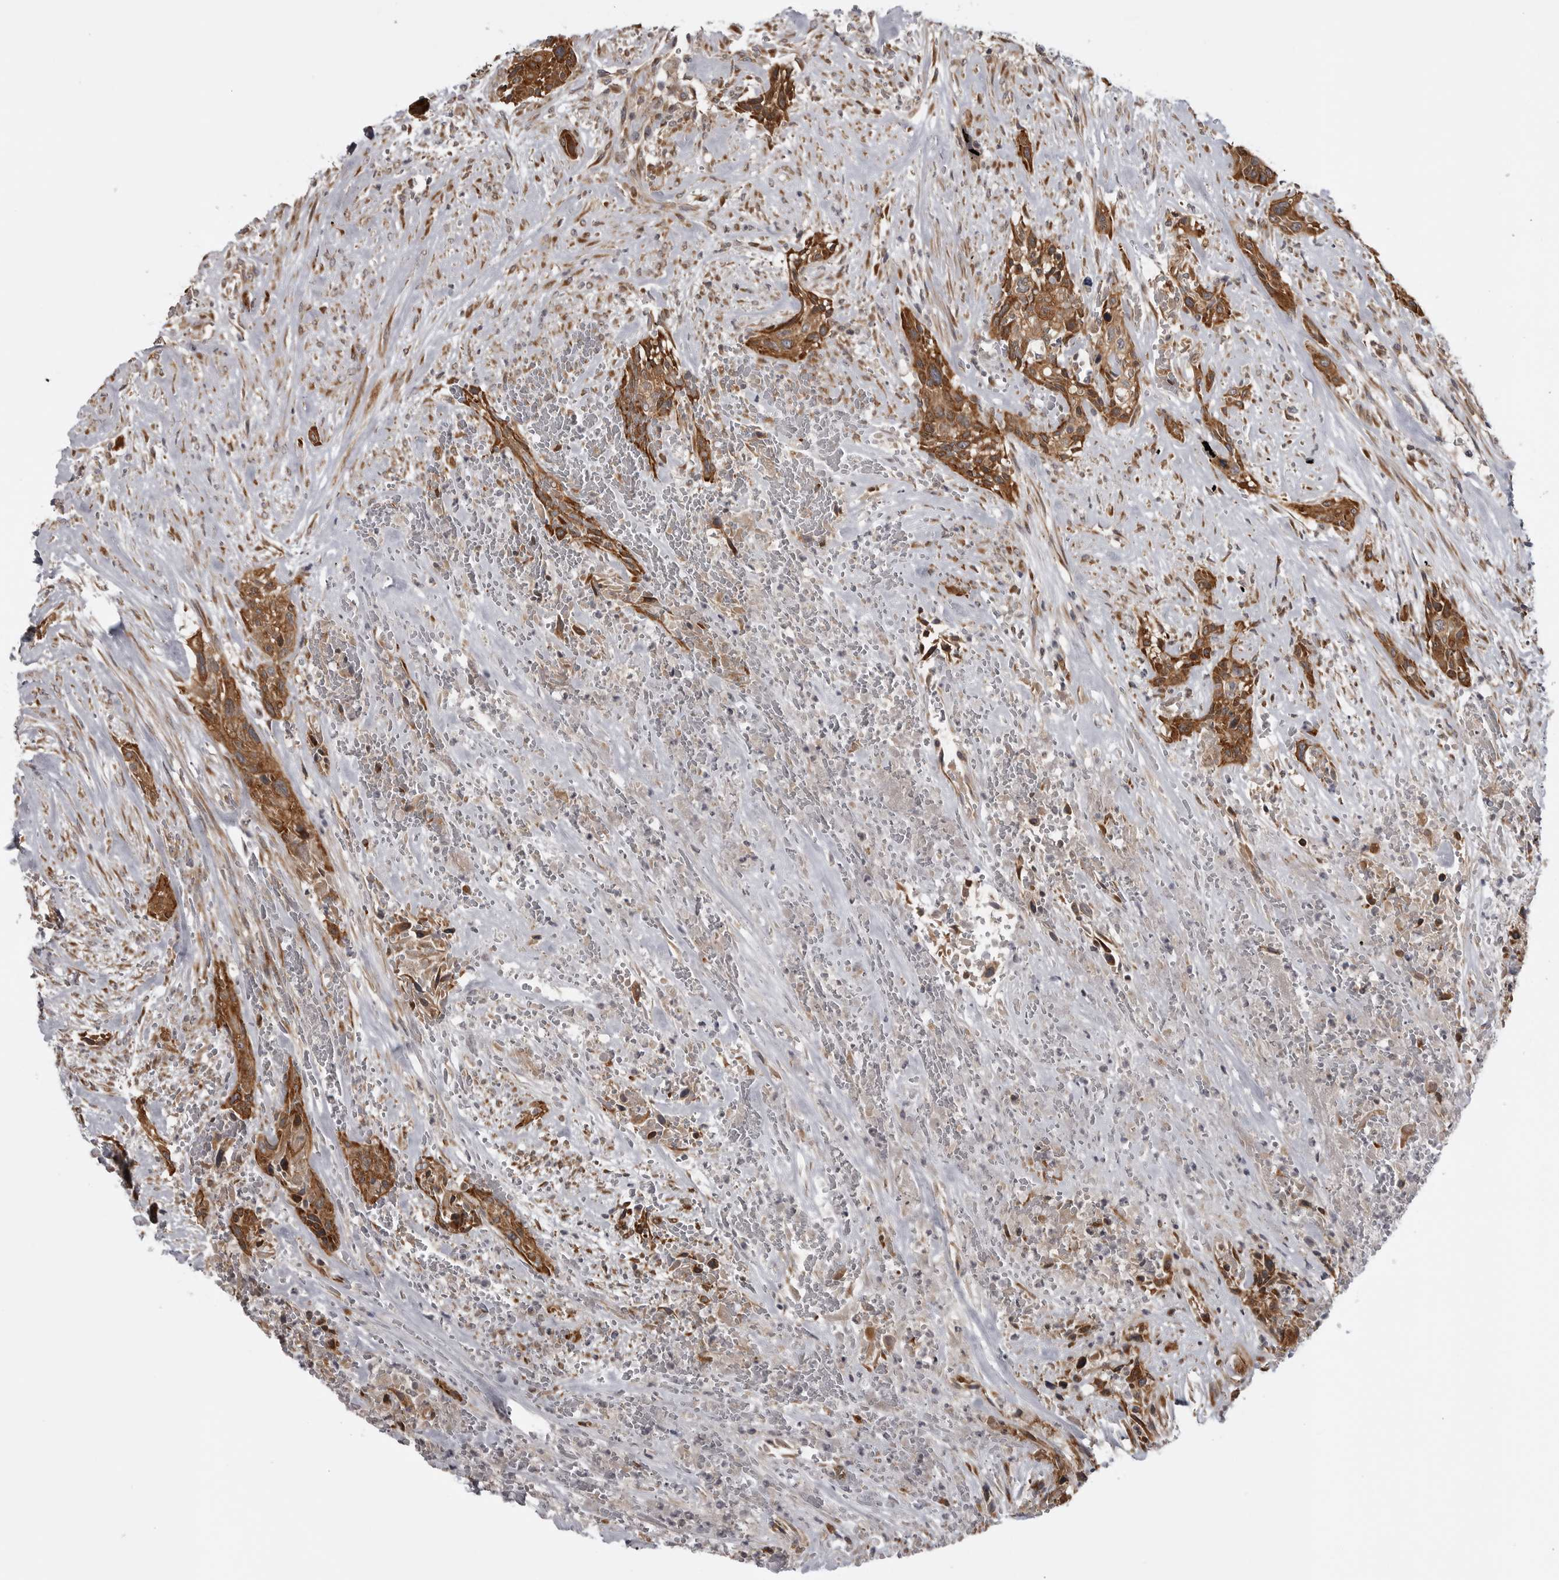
{"staining": {"intensity": "strong", "quantity": ">75%", "location": "cytoplasmic/membranous"}, "tissue": "urothelial cancer", "cell_type": "Tumor cells", "image_type": "cancer", "snomed": [{"axis": "morphology", "description": "Urothelial carcinoma, High grade"}, {"axis": "topography", "description": "Urinary bladder"}], "caption": "Immunohistochemical staining of urothelial cancer displays strong cytoplasmic/membranous protein positivity in about >75% of tumor cells. Nuclei are stained in blue.", "gene": "LRRC45", "patient": {"sex": "male", "age": 35}}